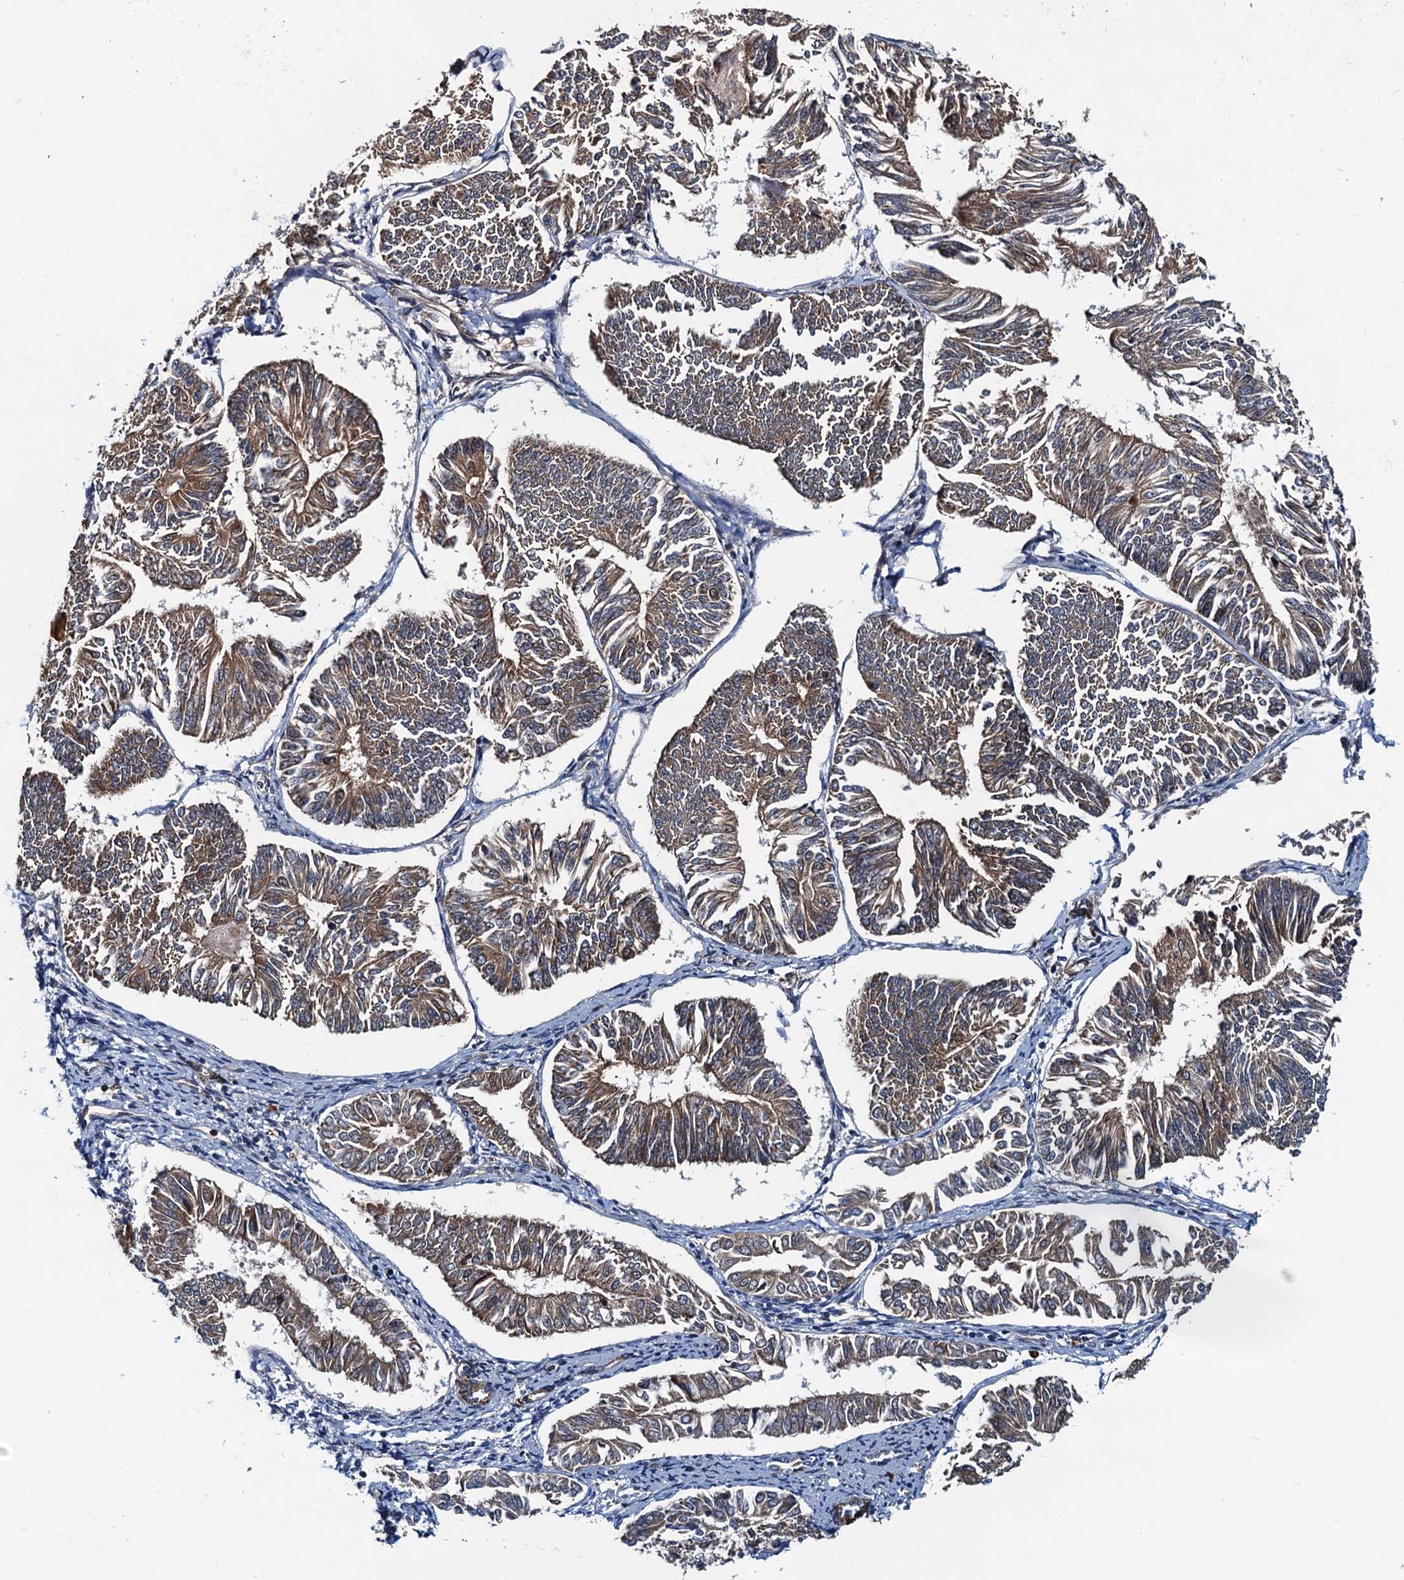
{"staining": {"intensity": "moderate", "quantity": ">75%", "location": "cytoplasmic/membranous"}, "tissue": "endometrial cancer", "cell_type": "Tumor cells", "image_type": "cancer", "snomed": [{"axis": "morphology", "description": "Adenocarcinoma, NOS"}, {"axis": "topography", "description": "Endometrium"}], "caption": "Adenocarcinoma (endometrial) tissue demonstrates moderate cytoplasmic/membranous positivity in about >75% of tumor cells, visualized by immunohistochemistry.", "gene": "AAGAB", "patient": {"sex": "female", "age": 58}}